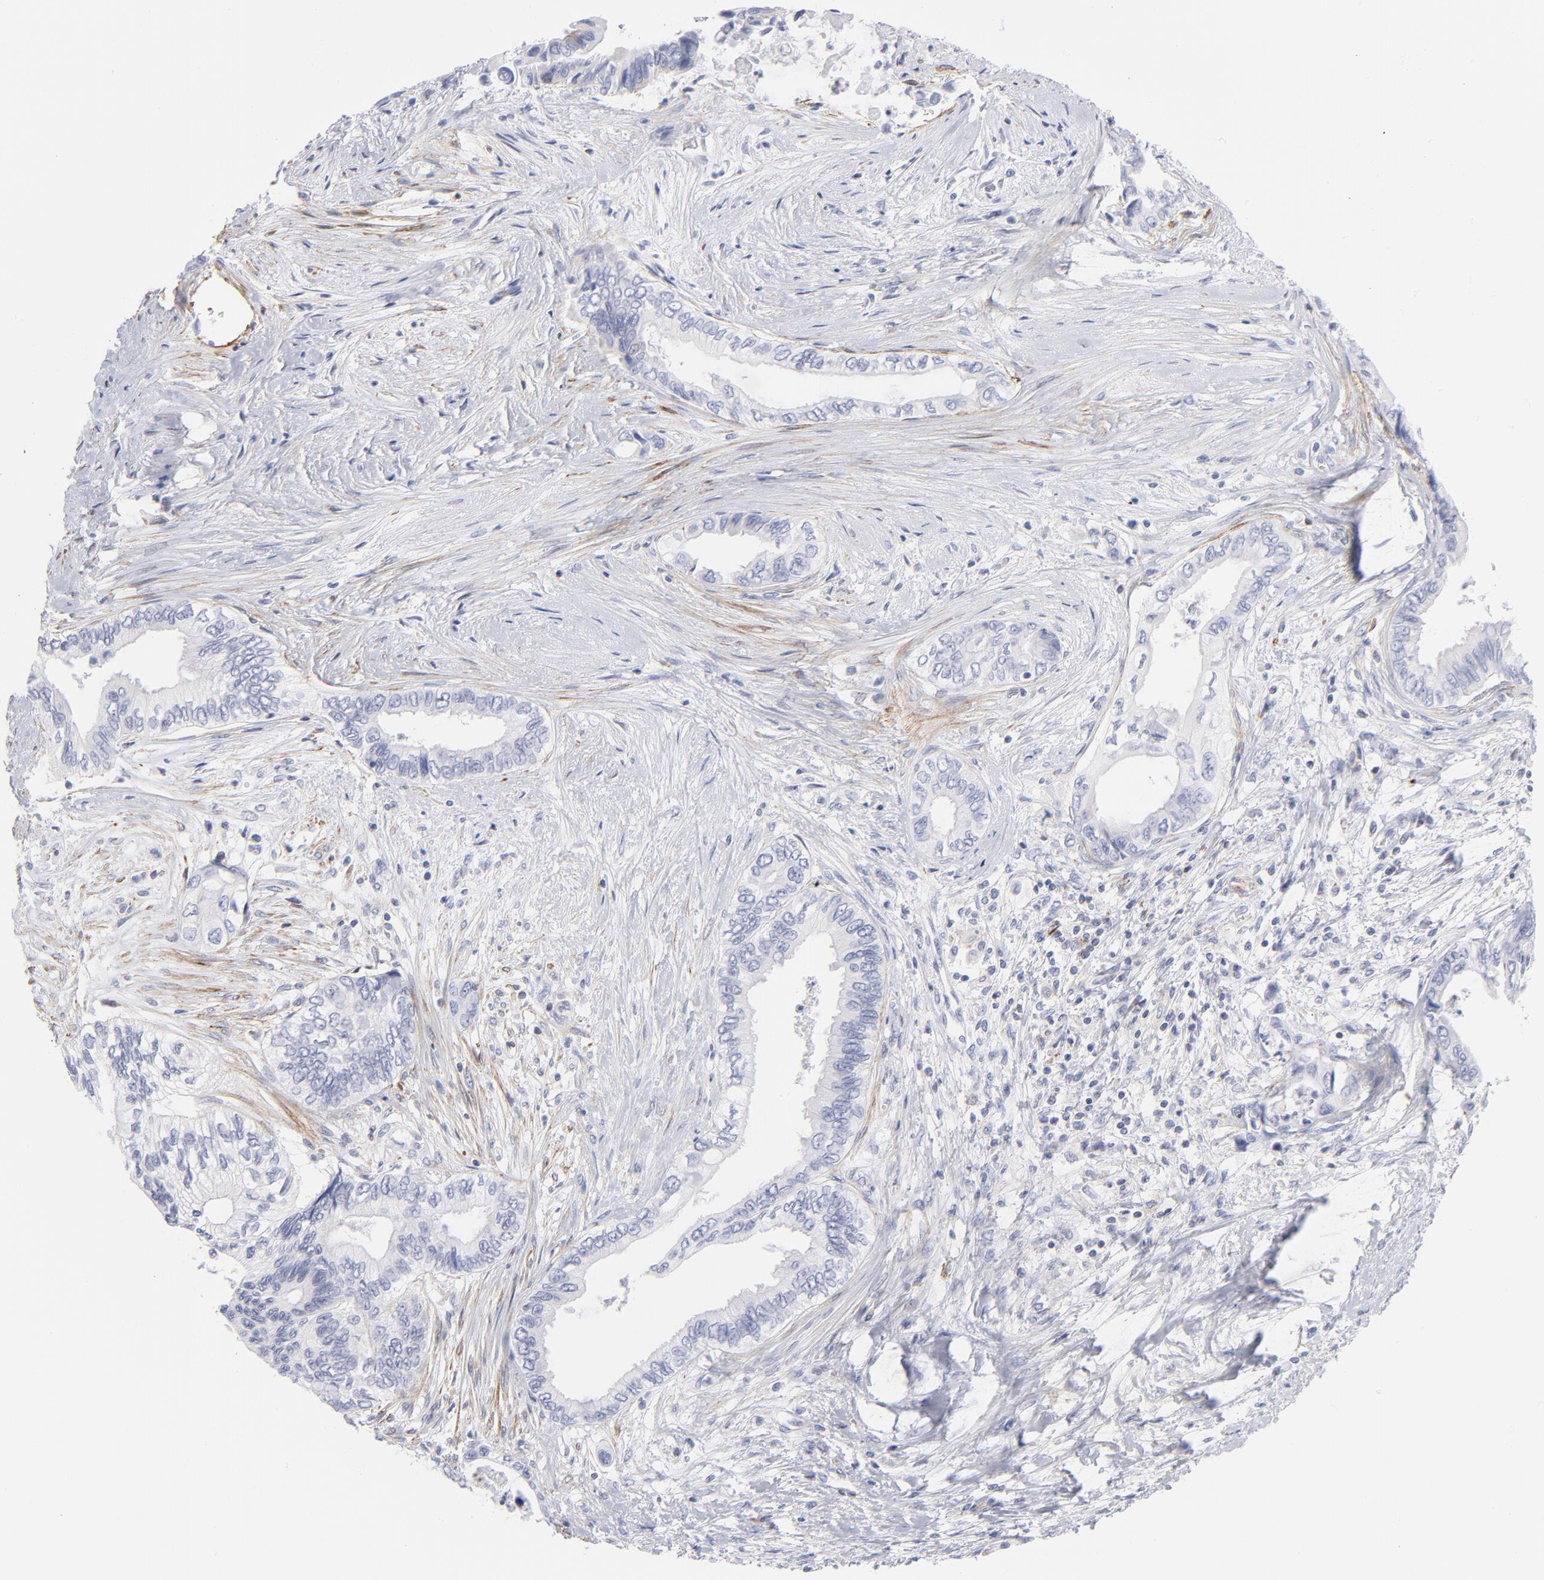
{"staining": {"intensity": "negative", "quantity": "none", "location": "none"}, "tissue": "pancreatic cancer", "cell_type": "Tumor cells", "image_type": "cancer", "snomed": [{"axis": "morphology", "description": "Adenocarcinoma, NOS"}, {"axis": "topography", "description": "Pancreas"}], "caption": "A high-resolution micrograph shows immunohistochemistry (IHC) staining of pancreatic adenocarcinoma, which displays no significant expression in tumor cells. Brightfield microscopy of immunohistochemistry stained with DAB (3,3'-diaminobenzidine) (brown) and hematoxylin (blue), captured at high magnification.", "gene": "ACTA2", "patient": {"sex": "female", "age": 66}}